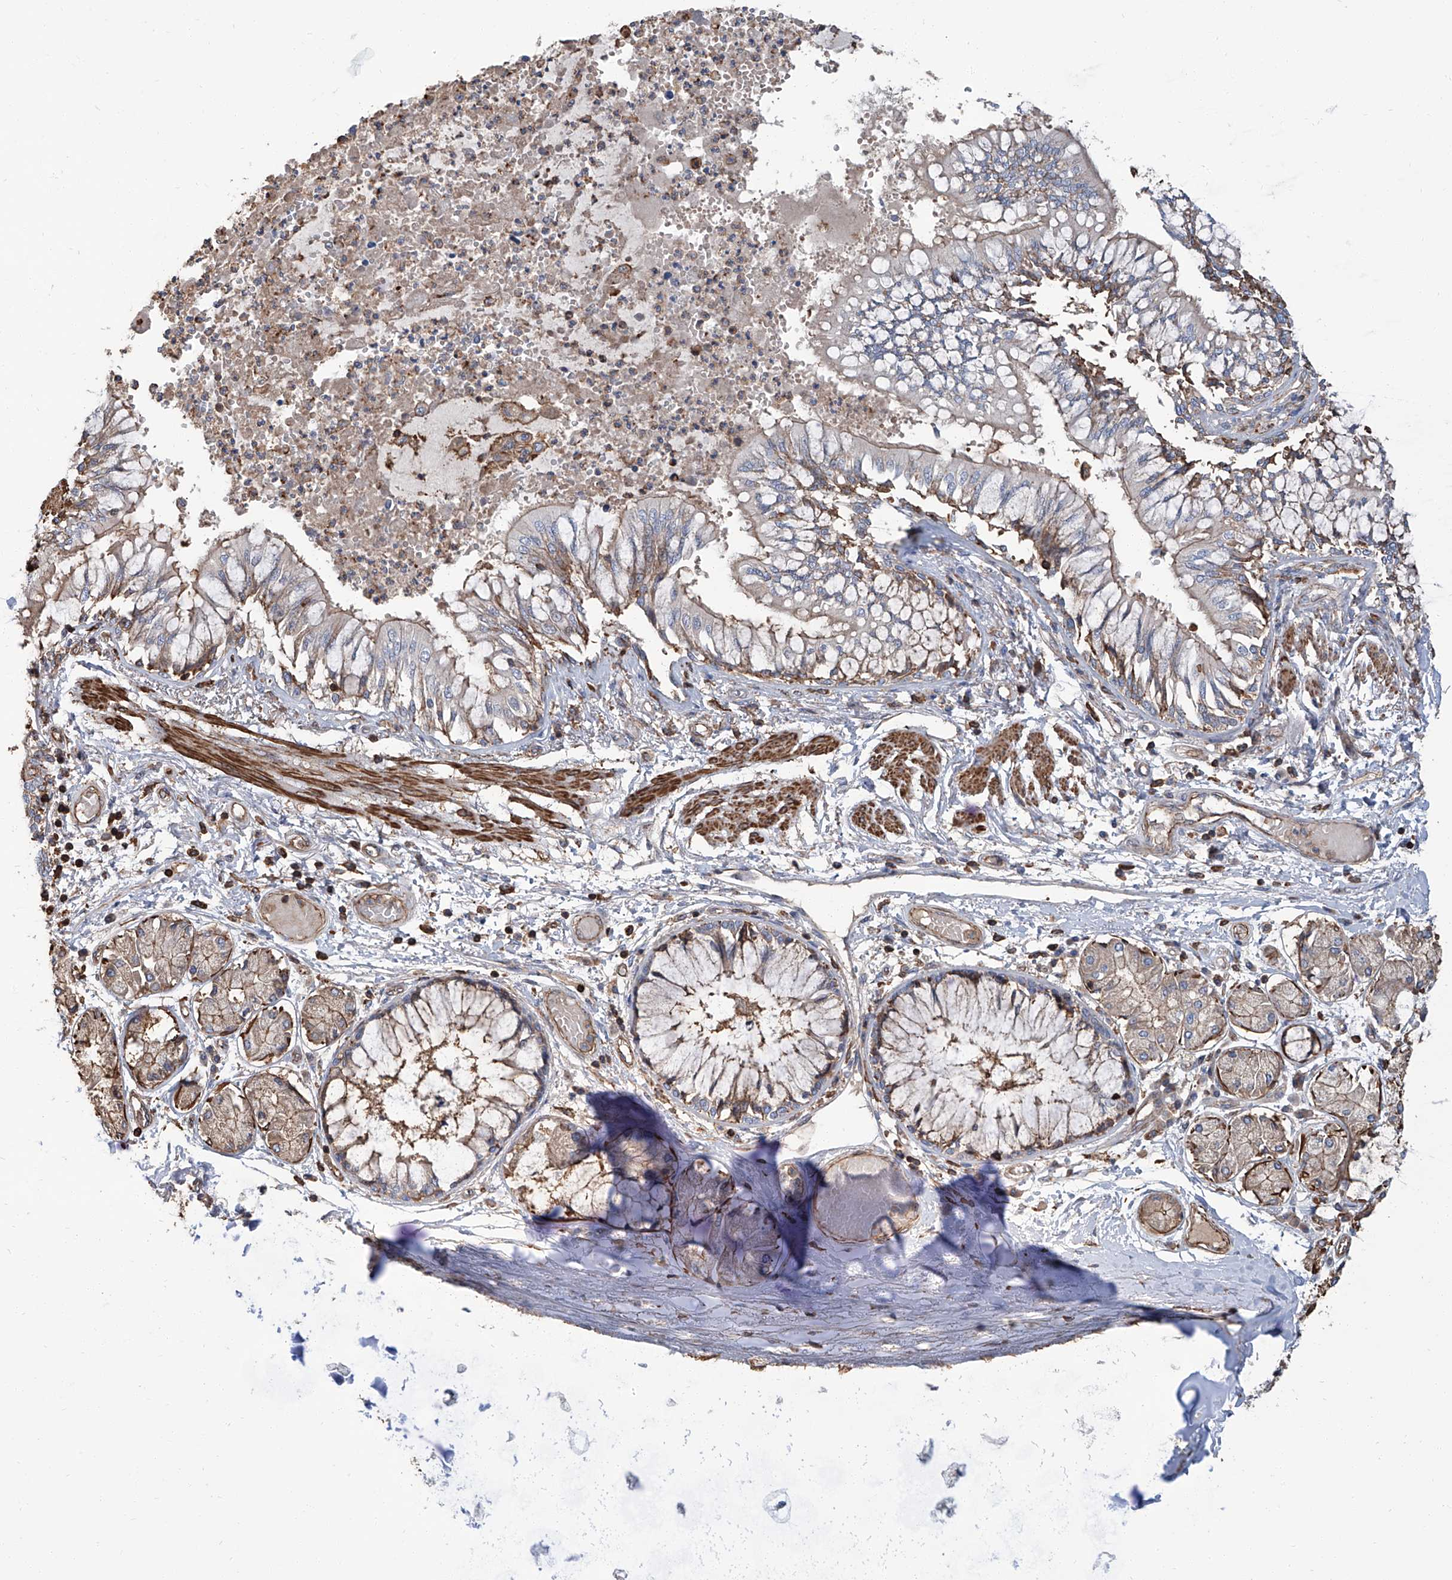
{"staining": {"intensity": "moderate", "quantity": "<25%", "location": "cytoplasmic/membranous"}, "tissue": "bronchus", "cell_type": "Respiratory epithelial cells", "image_type": "normal", "snomed": [{"axis": "morphology", "description": "Normal tissue, NOS"}, {"axis": "topography", "description": "Cartilage tissue"}, {"axis": "topography", "description": "Bronchus"}, {"axis": "topography", "description": "Lung"}], "caption": "IHC histopathology image of benign human bronchus stained for a protein (brown), which reveals low levels of moderate cytoplasmic/membranous staining in about <25% of respiratory epithelial cells.", "gene": "PIEZO2", "patient": {"sex": "female", "age": 49}}